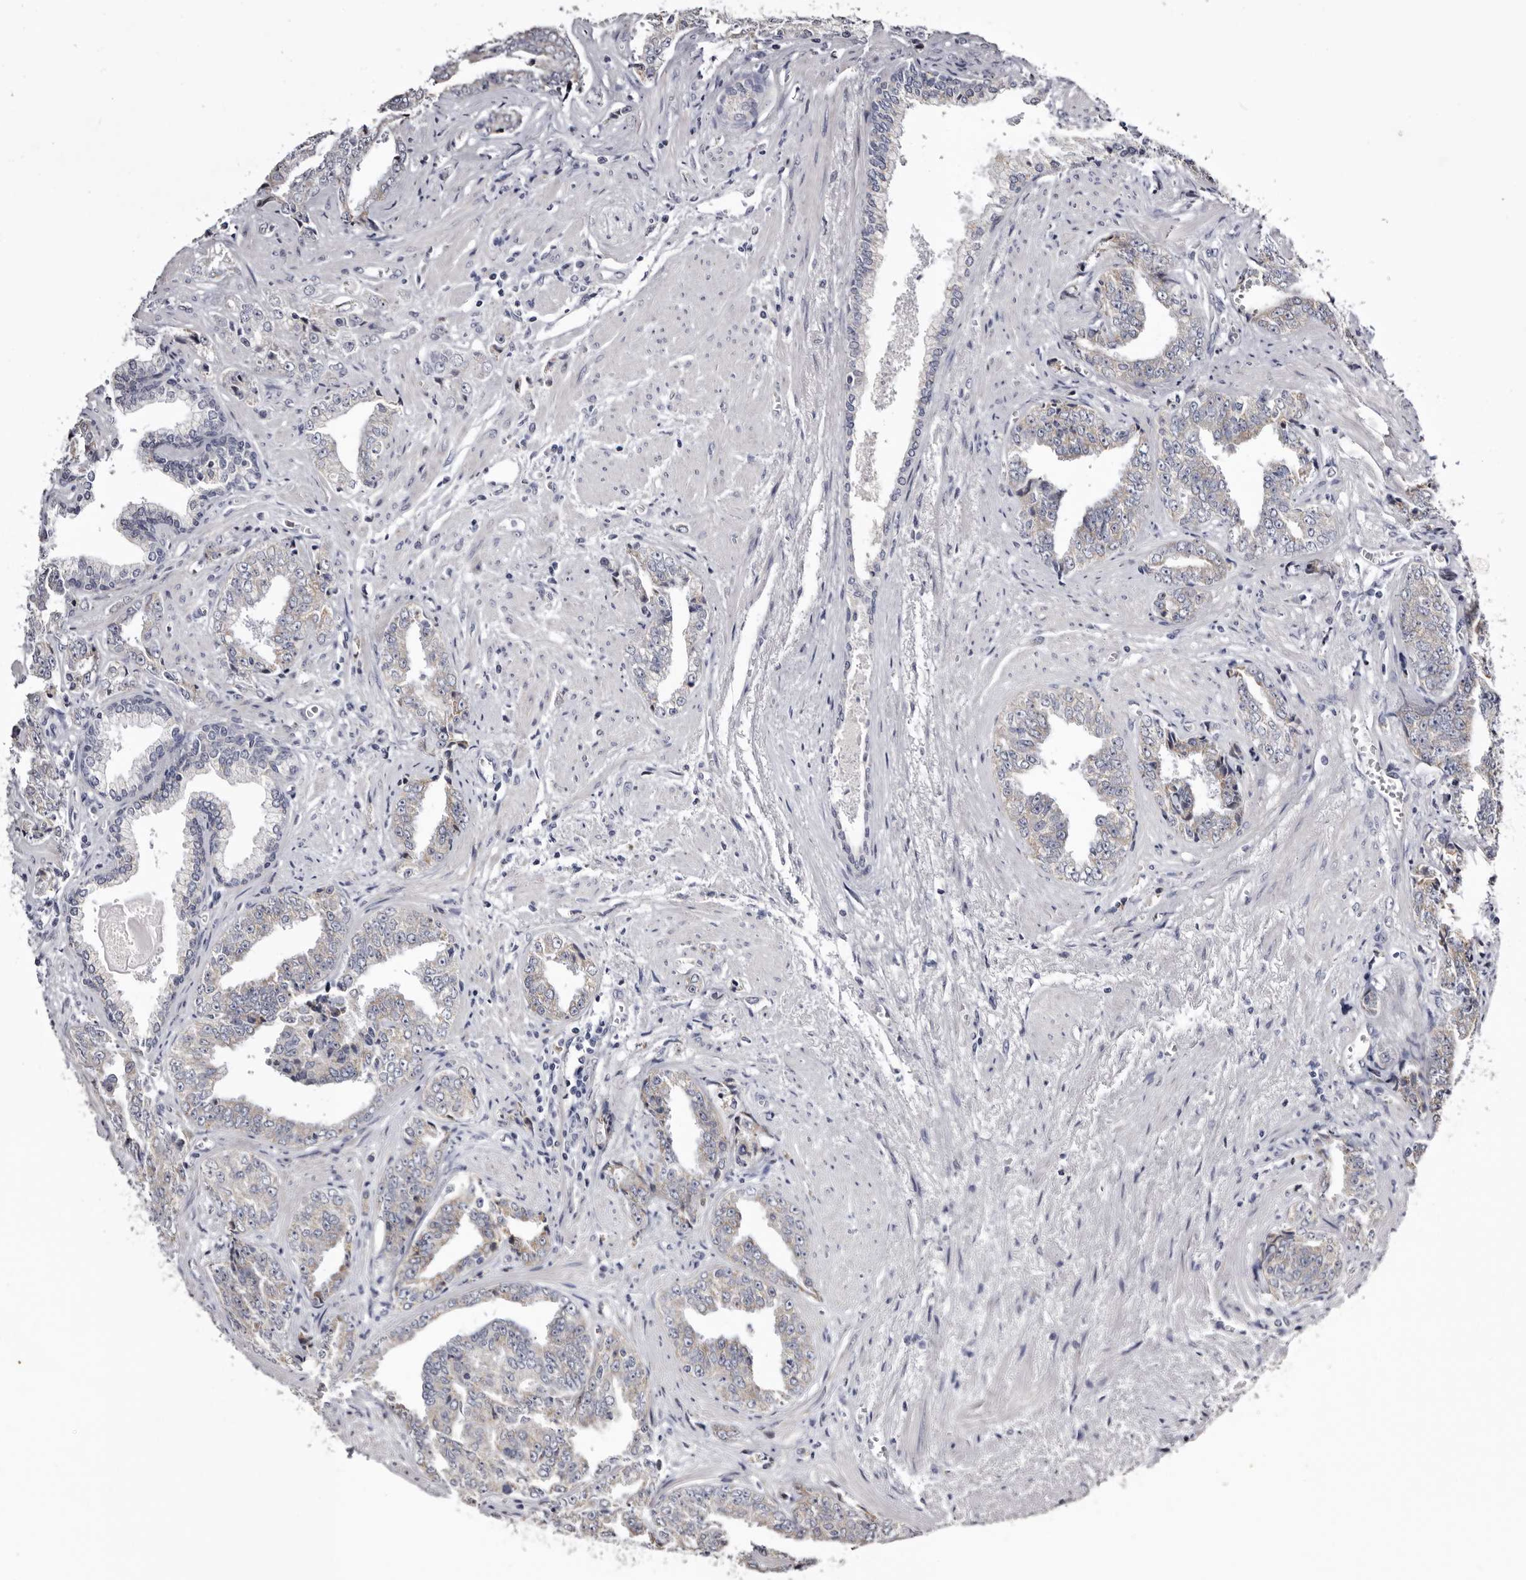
{"staining": {"intensity": "negative", "quantity": "none", "location": "none"}, "tissue": "prostate cancer", "cell_type": "Tumor cells", "image_type": "cancer", "snomed": [{"axis": "morphology", "description": "Adenocarcinoma, High grade"}, {"axis": "topography", "description": "Prostate"}], "caption": "Tumor cells are negative for brown protein staining in prostate cancer.", "gene": "CASQ1", "patient": {"sex": "male", "age": 71}}